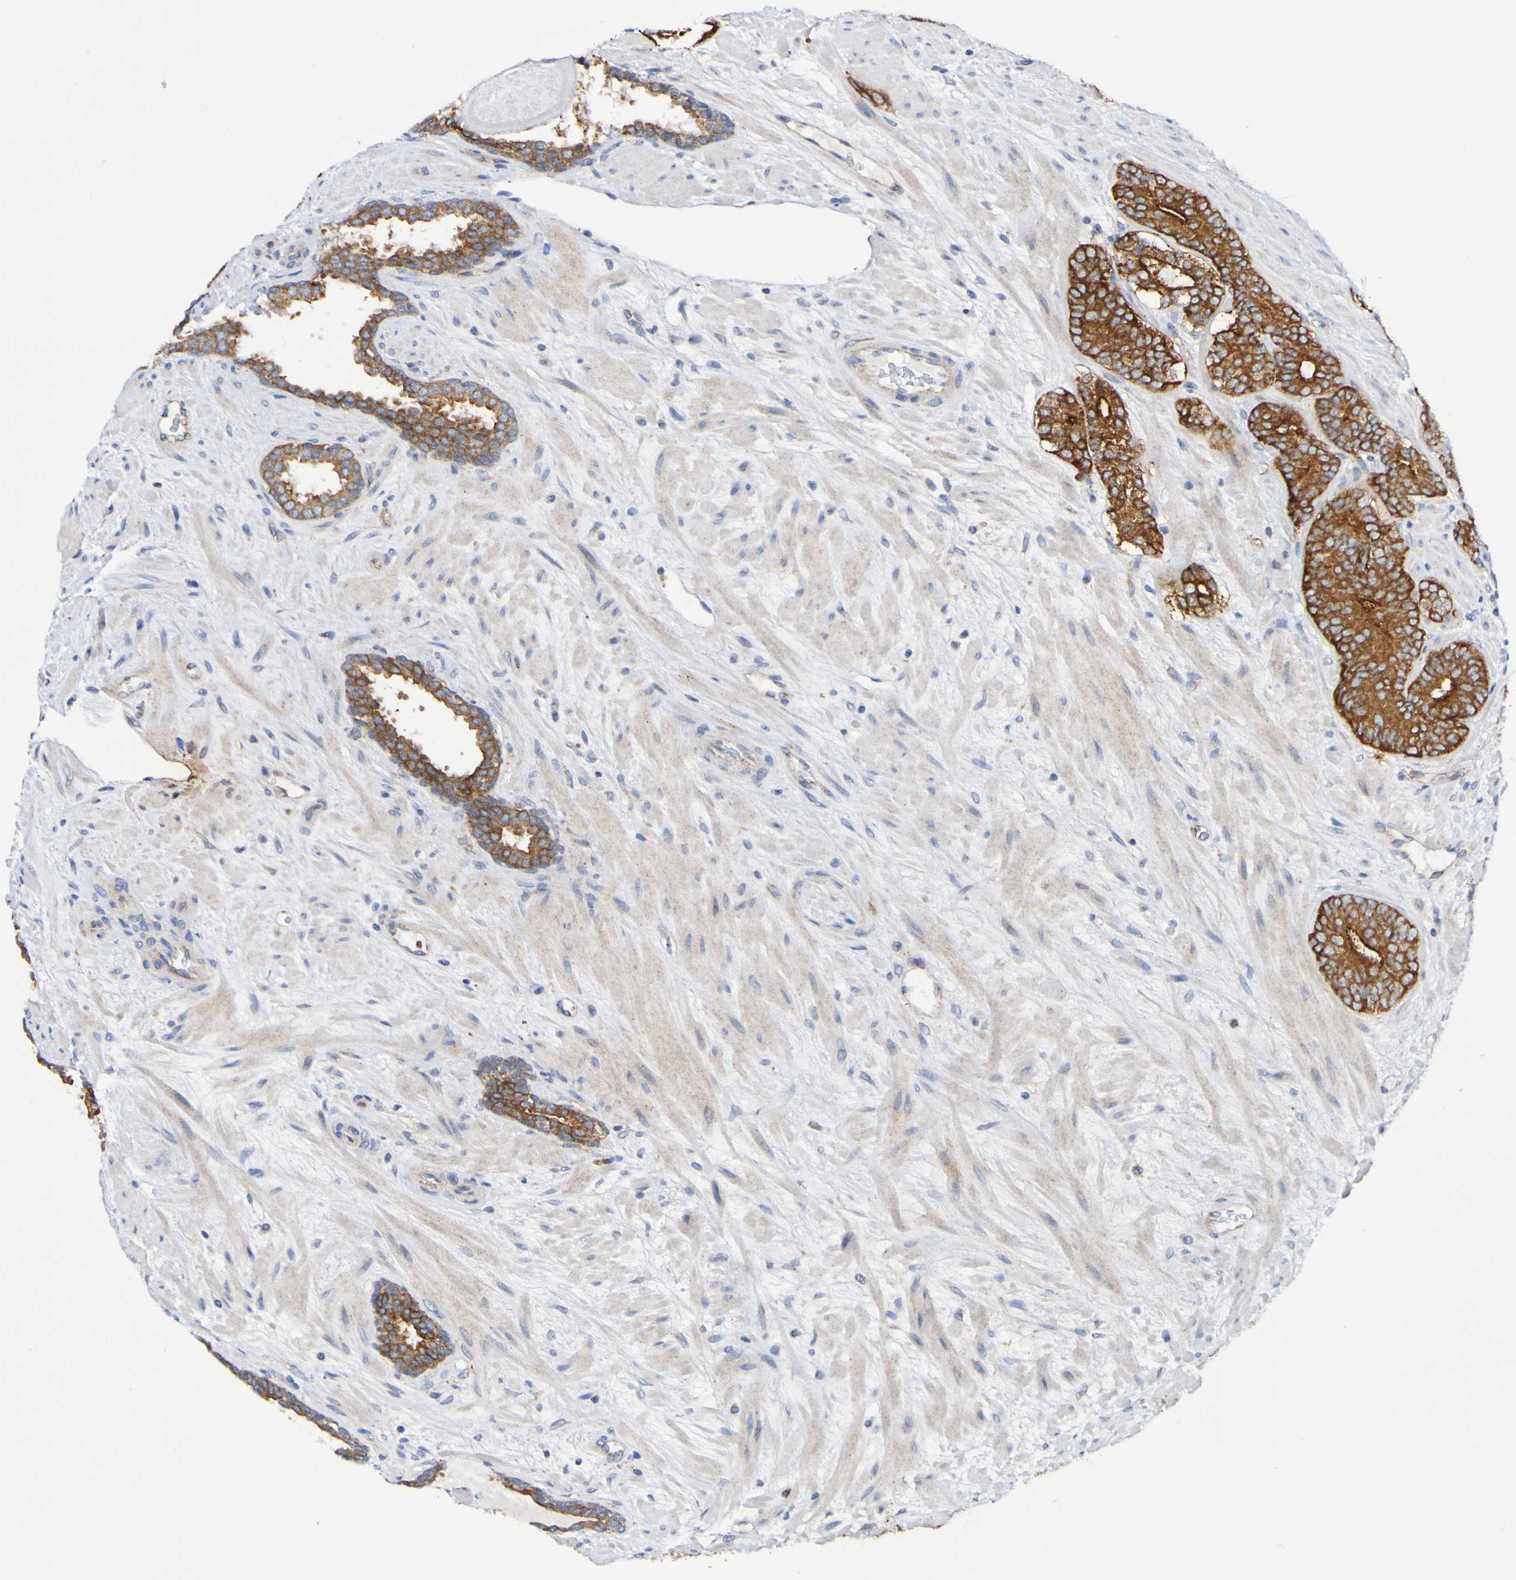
{"staining": {"intensity": "strong", "quantity": ">75%", "location": "cytoplasmic/membranous"}, "tissue": "prostate cancer", "cell_type": "Tumor cells", "image_type": "cancer", "snomed": [{"axis": "morphology", "description": "Adenocarcinoma, Low grade"}, {"axis": "topography", "description": "Prostate"}], "caption": "An image of human adenocarcinoma (low-grade) (prostate) stained for a protein demonstrates strong cytoplasmic/membranous brown staining in tumor cells.", "gene": "GJB1", "patient": {"sex": "male", "age": 63}}